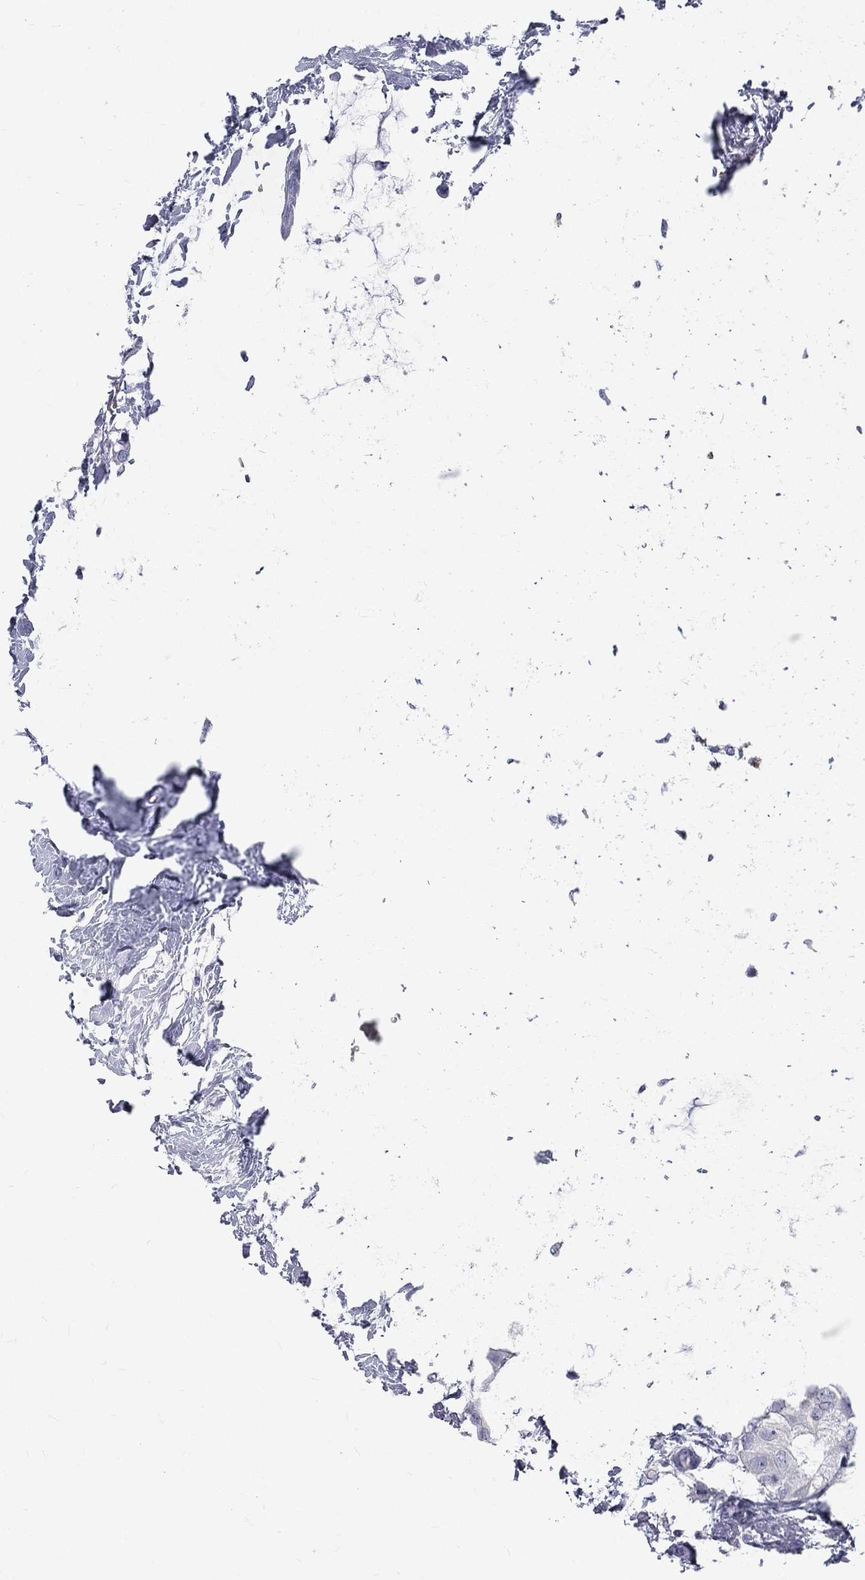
{"staining": {"intensity": "negative", "quantity": "none", "location": "none"}, "tissue": "breast cancer", "cell_type": "Tumor cells", "image_type": "cancer", "snomed": [{"axis": "morphology", "description": "Duct carcinoma"}, {"axis": "topography", "description": "Breast"}], "caption": "Protein analysis of breast cancer (infiltrating ductal carcinoma) demonstrates no significant expression in tumor cells. The staining was performed using DAB (3,3'-diaminobenzidine) to visualize the protein expression in brown, while the nuclei were stained in blue with hematoxylin (Magnification: 20x).", "gene": "CTSW", "patient": {"sex": "female", "age": 45}}